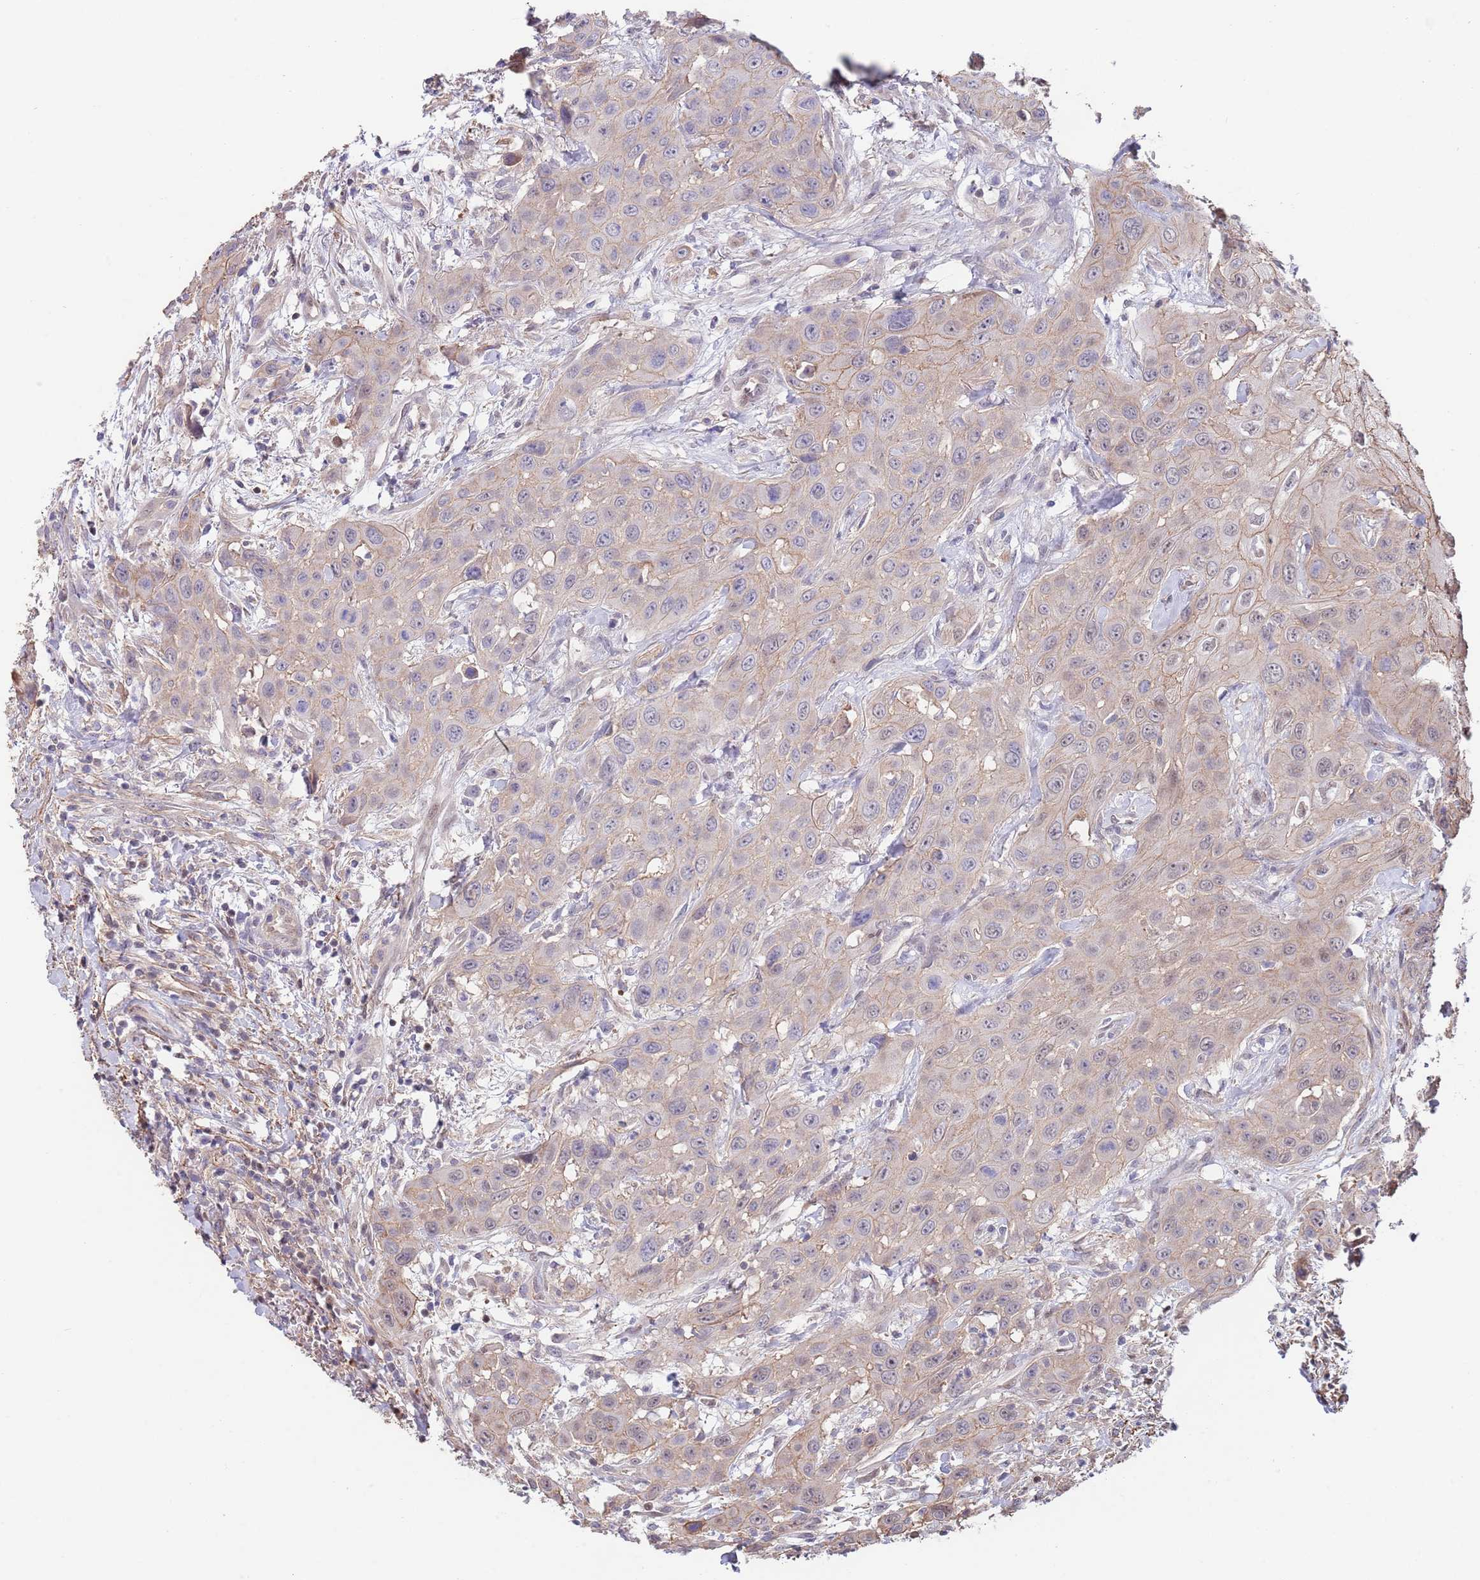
{"staining": {"intensity": "weak", "quantity": "<25%", "location": "cytoplasmic/membranous"}, "tissue": "head and neck cancer", "cell_type": "Tumor cells", "image_type": "cancer", "snomed": [{"axis": "morphology", "description": "Squamous cell carcinoma, NOS"}, {"axis": "topography", "description": "Head-Neck"}], "caption": "Head and neck cancer (squamous cell carcinoma) was stained to show a protein in brown. There is no significant expression in tumor cells. Brightfield microscopy of immunohistochemistry (IHC) stained with DAB (brown) and hematoxylin (blue), captured at high magnification.", "gene": "BPNT1", "patient": {"sex": "male", "age": 81}}